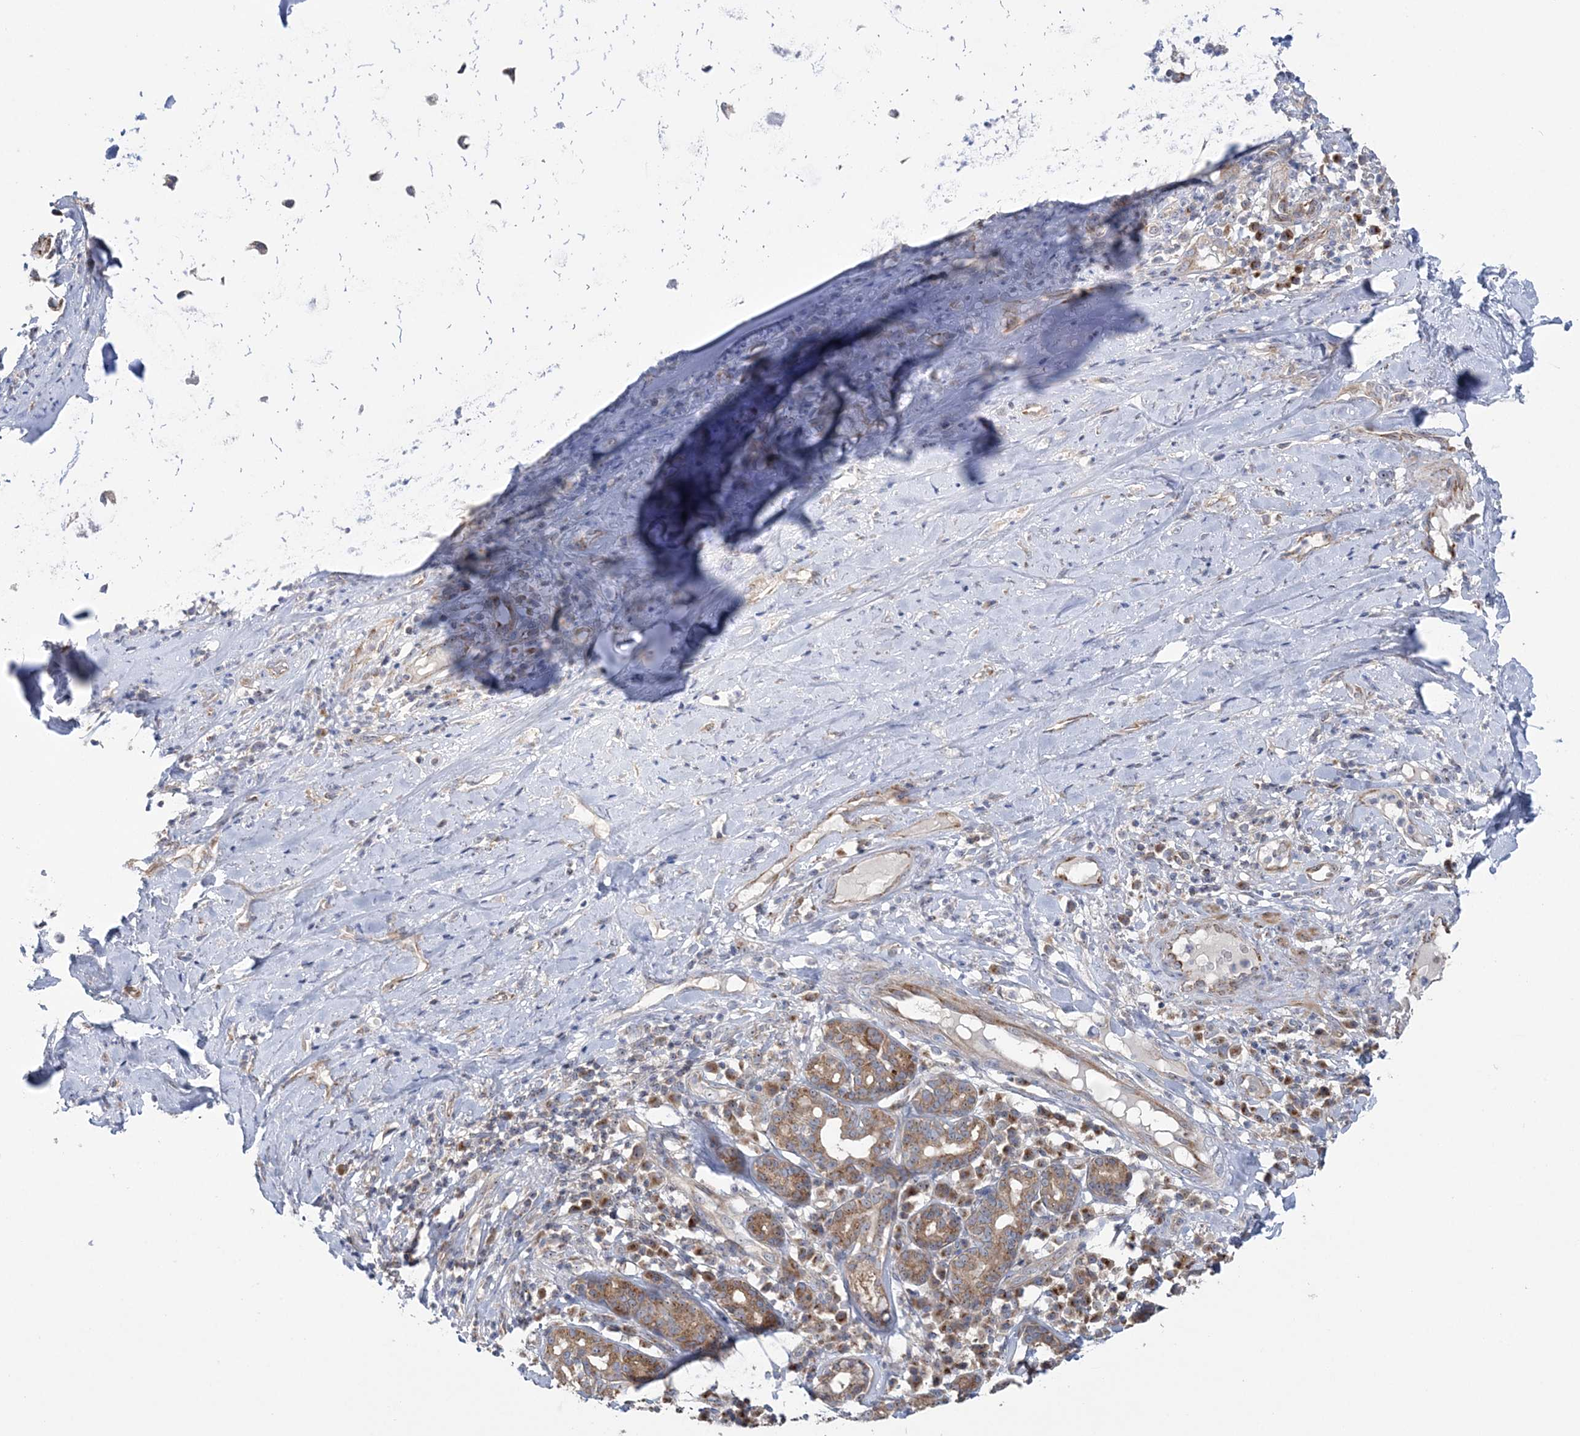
{"staining": {"intensity": "negative", "quantity": "none", "location": "none"}, "tissue": "adipose tissue", "cell_type": "Adipocytes", "image_type": "normal", "snomed": [{"axis": "morphology", "description": "Normal tissue, NOS"}, {"axis": "morphology", "description": "Basal cell carcinoma"}, {"axis": "topography", "description": "Cartilage tissue"}, {"axis": "topography", "description": "Nasopharynx"}, {"axis": "topography", "description": "Oral tissue"}], "caption": "A high-resolution histopathology image shows IHC staining of normal adipose tissue, which displays no significant positivity in adipocytes.", "gene": "MMADHC", "patient": {"sex": "female", "age": 77}}